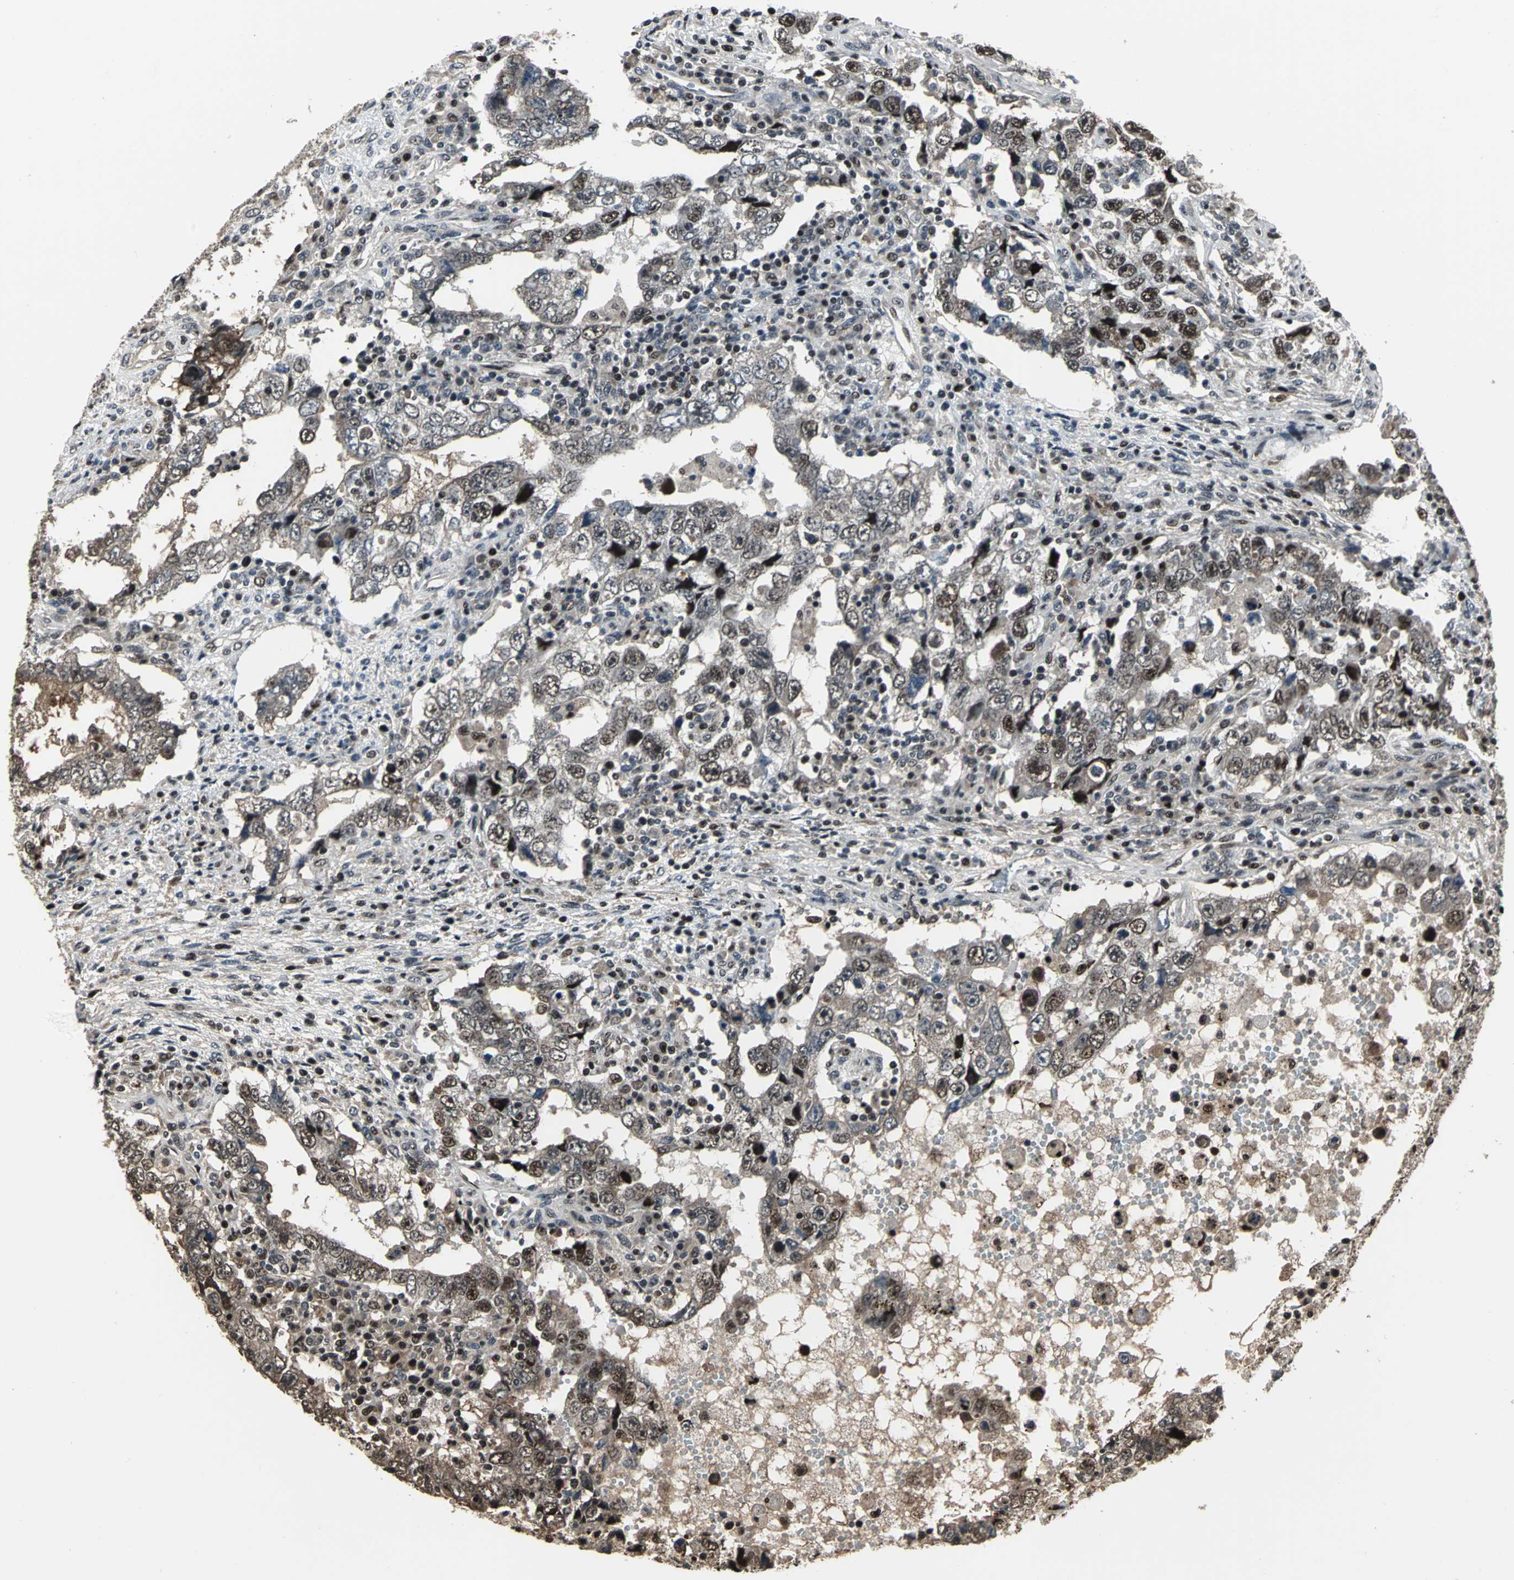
{"staining": {"intensity": "moderate", "quantity": "25%-75%", "location": "nuclear"}, "tissue": "testis cancer", "cell_type": "Tumor cells", "image_type": "cancer", "snomed": [{"axis": "morphology", "description": "Carcinoma, Embryonal, NOS"}, {"axis": "topography", "description": "Testis"}], "caption": "Tumor cells reveal moderate nuclear positivity in approximately 25%-75% of cells in testis cancer.", "gene": "MIS18BP1", "patient": {"sex": "male", "age": 26}}